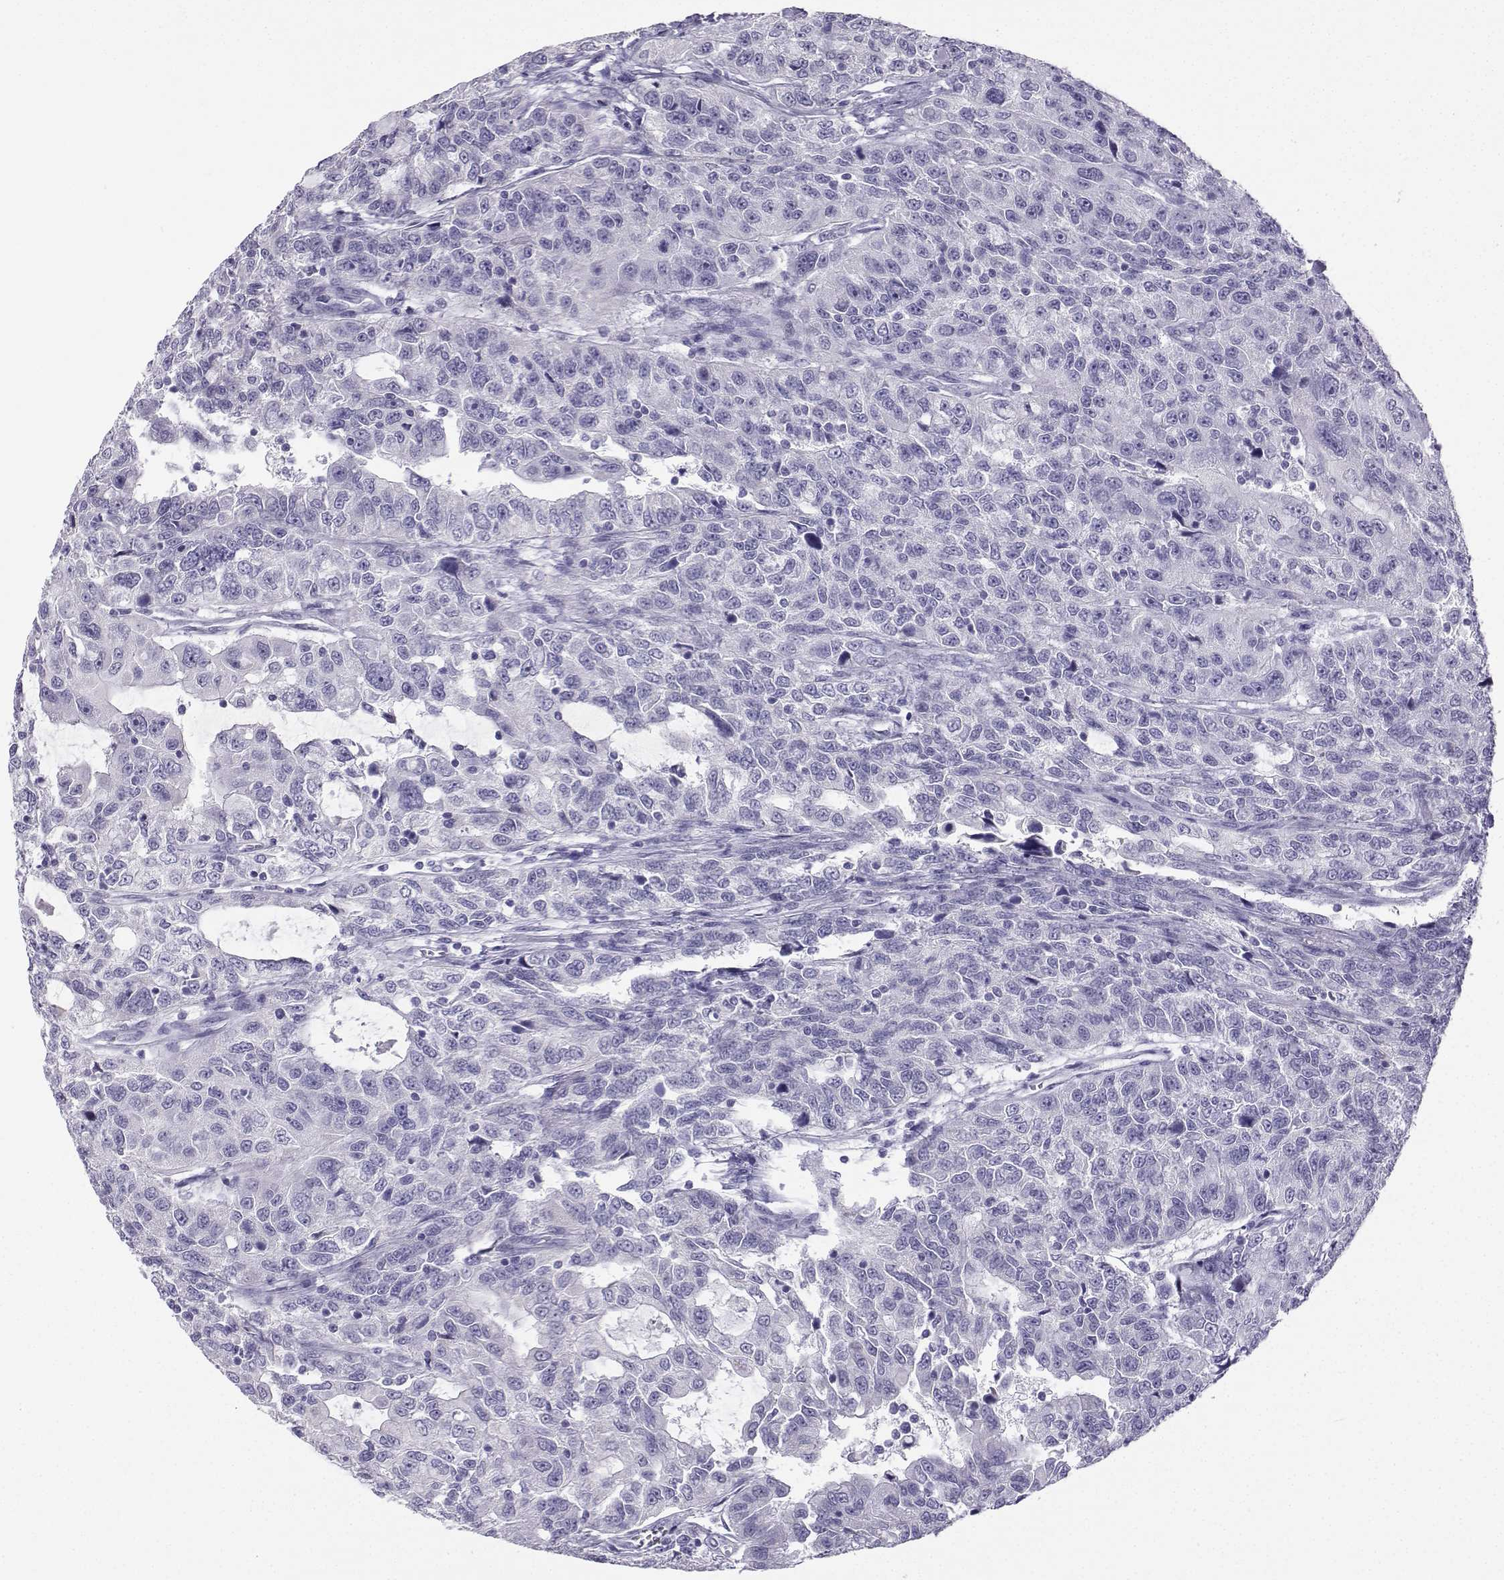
{"staining": {"intensity": "negative", "quantity": "none", "location": "none"}, "tissue": "urothelial cancer", "cell_type": "Tumor cells", "image_type": "cancer", "snomed": [{"axis": "morphology", "description": "Urothelial carcinoma, NOS"}, {"axis": "morphology", "description": "Urothelial carcinoma, High grade"}, {"axis": "topography", "description": "Urinary bladder"}], "caption": "Protein analysis of urothelial carcinoma (high-grade) shows no significant expression in tumor cells.", "gene": "NEFL", "patient": {"sex": "female", "age": 73}}